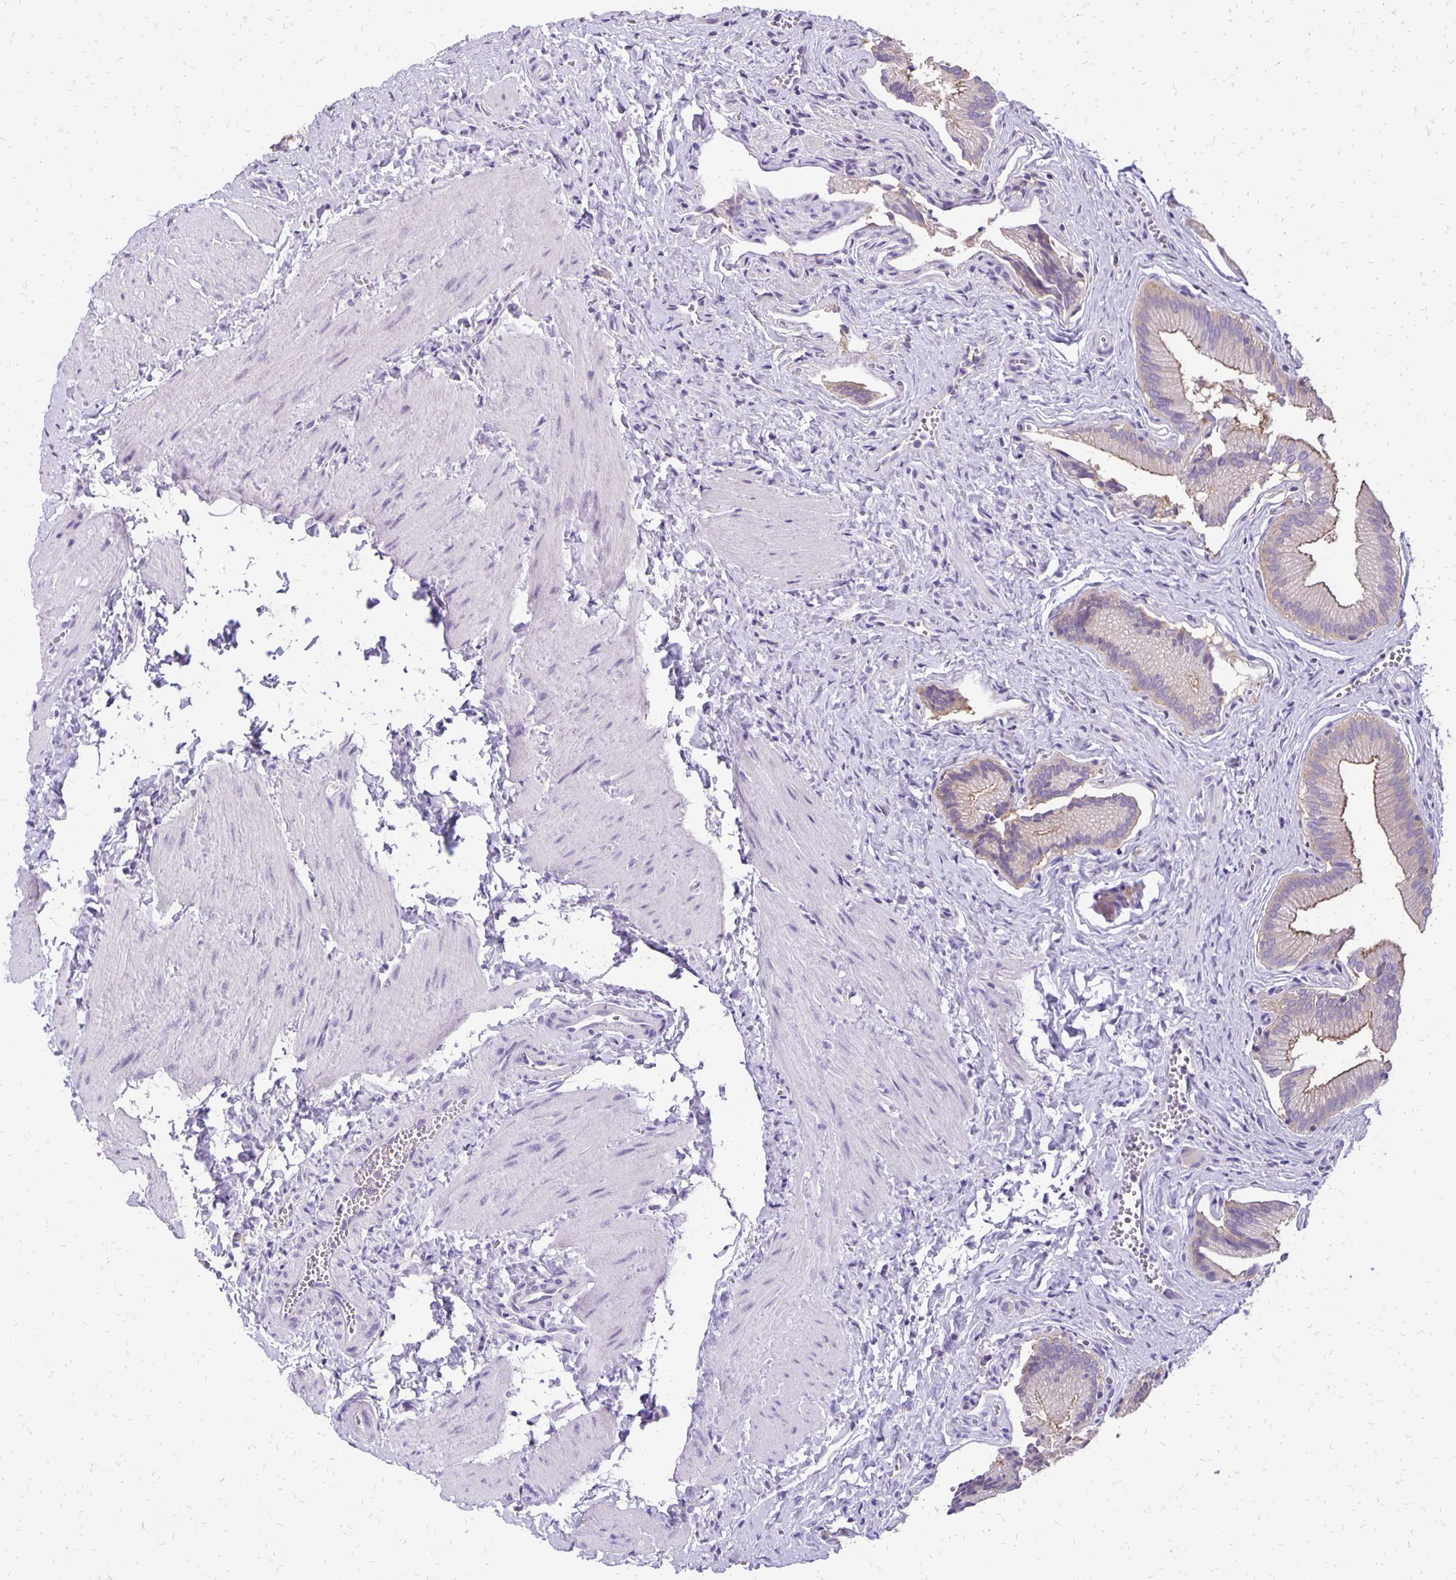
{"staining": {"intensity": "moderate", "quantity": ">75%", "location": "cytoplasmic/membranous"}, "tissue": "gallbladder", "cell_type": "Glandular cells", "image_type": "normal", "snomed": [{"axis": "morphology", "description": "Normal tissue, NOS"}, {"axis": "topography", "description": "Gallbladder"}], "caption": "Protein staining by immunohistochemistry shows moderate cytoplasmic/membranous staining in about >75% of glandular cells in unremarkable gallbladder.", "gene": "ANKRD45", "patient": {"sex": "male", "age": 17}}